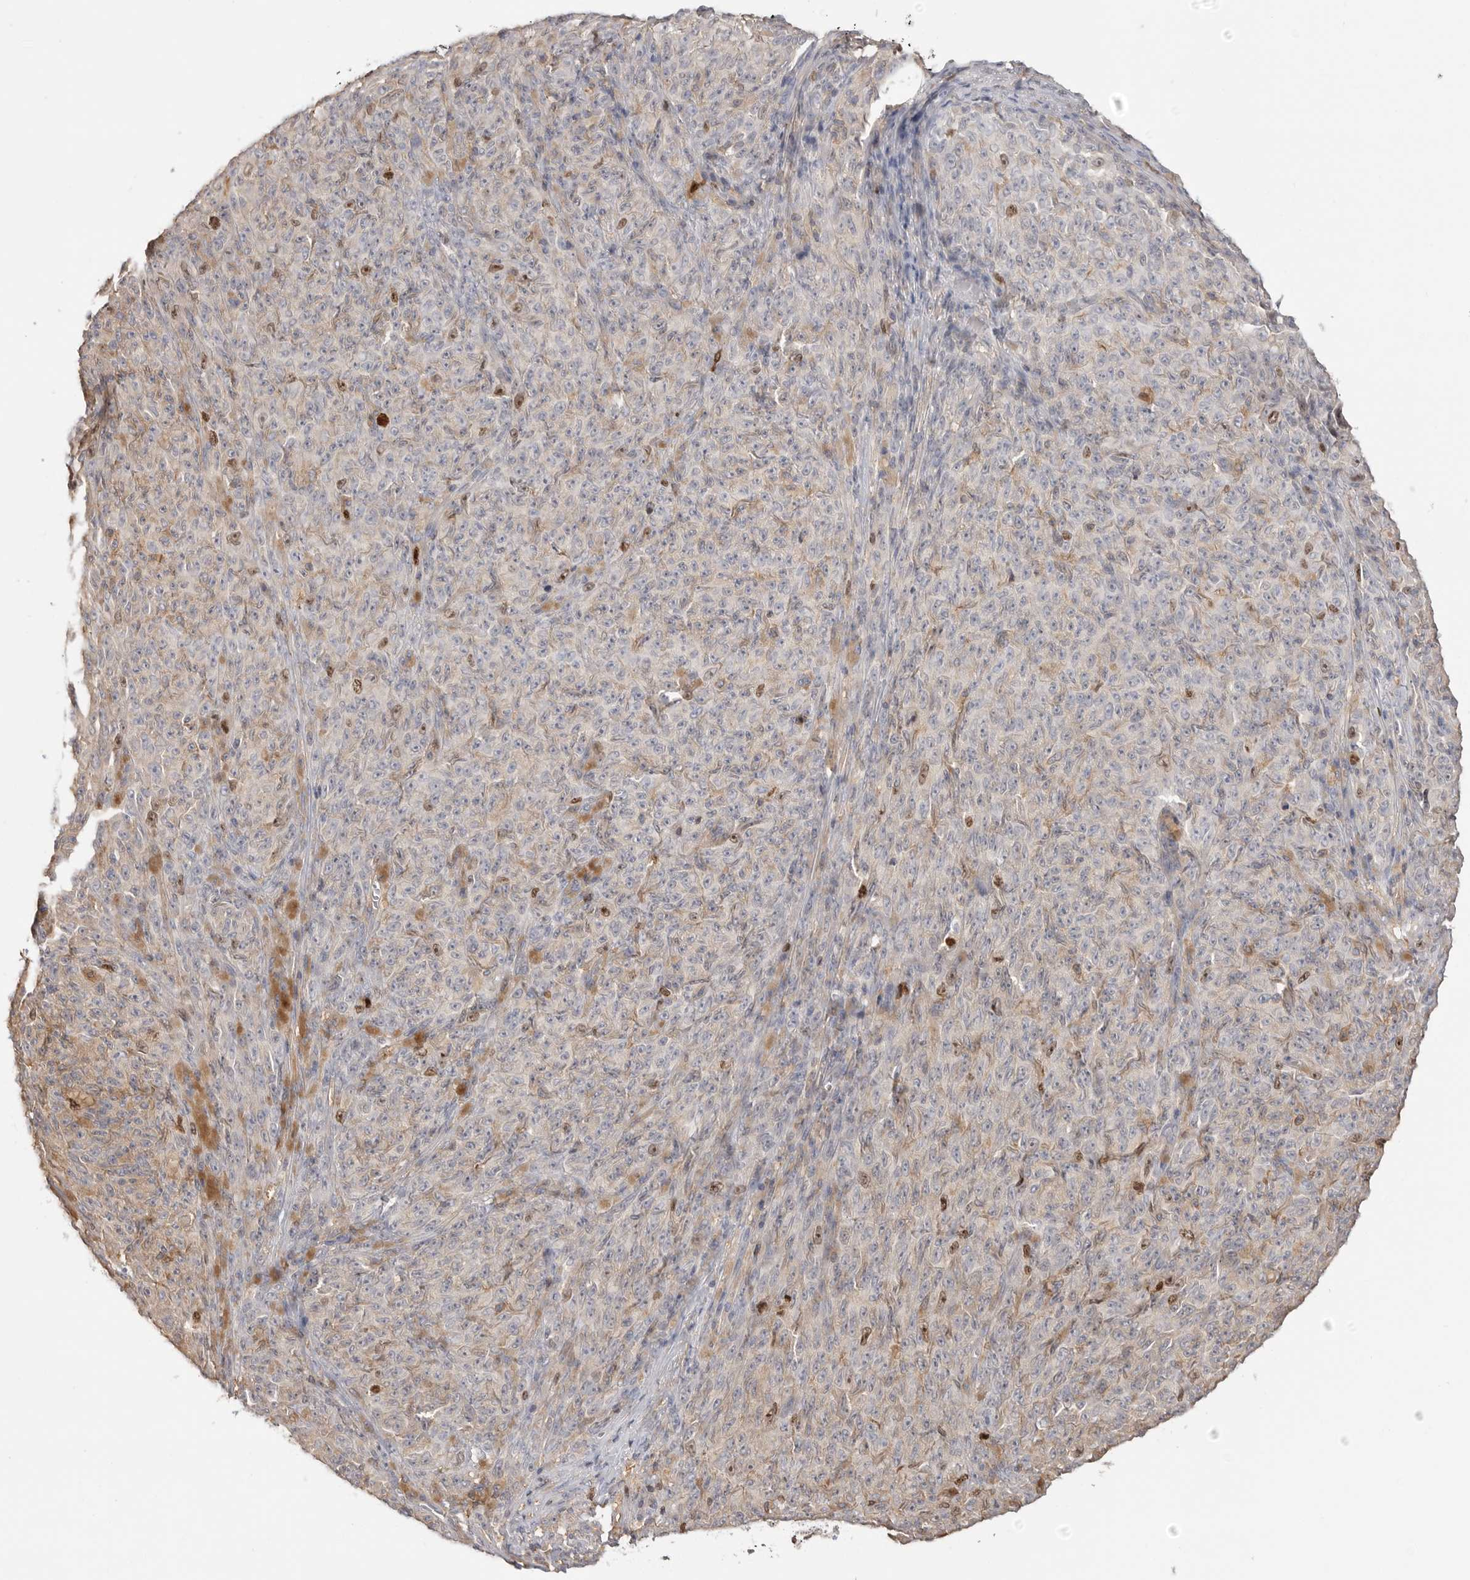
{"staining": {"intensity": "strong", "quantity": "<25%", "location": "cytoplasmic/membranous,nuclear"}, "tissue": "melanoma", "cell_type": "Tumor cells", "image_type": "cancer", "snomed": [{"axis": "morphology", "description": "Malignant melanoma, NOS"}, {"axis": "topography", "description": "Skin"}], "caption": "A medium amount of strong cytoplasmic/membranous and nuclear positivity is appreciated in about <25% of tumor cells in malignant melanoma tissue.", "gene": "TOP2A", "patient": {"sex": "female", "age": 82}}